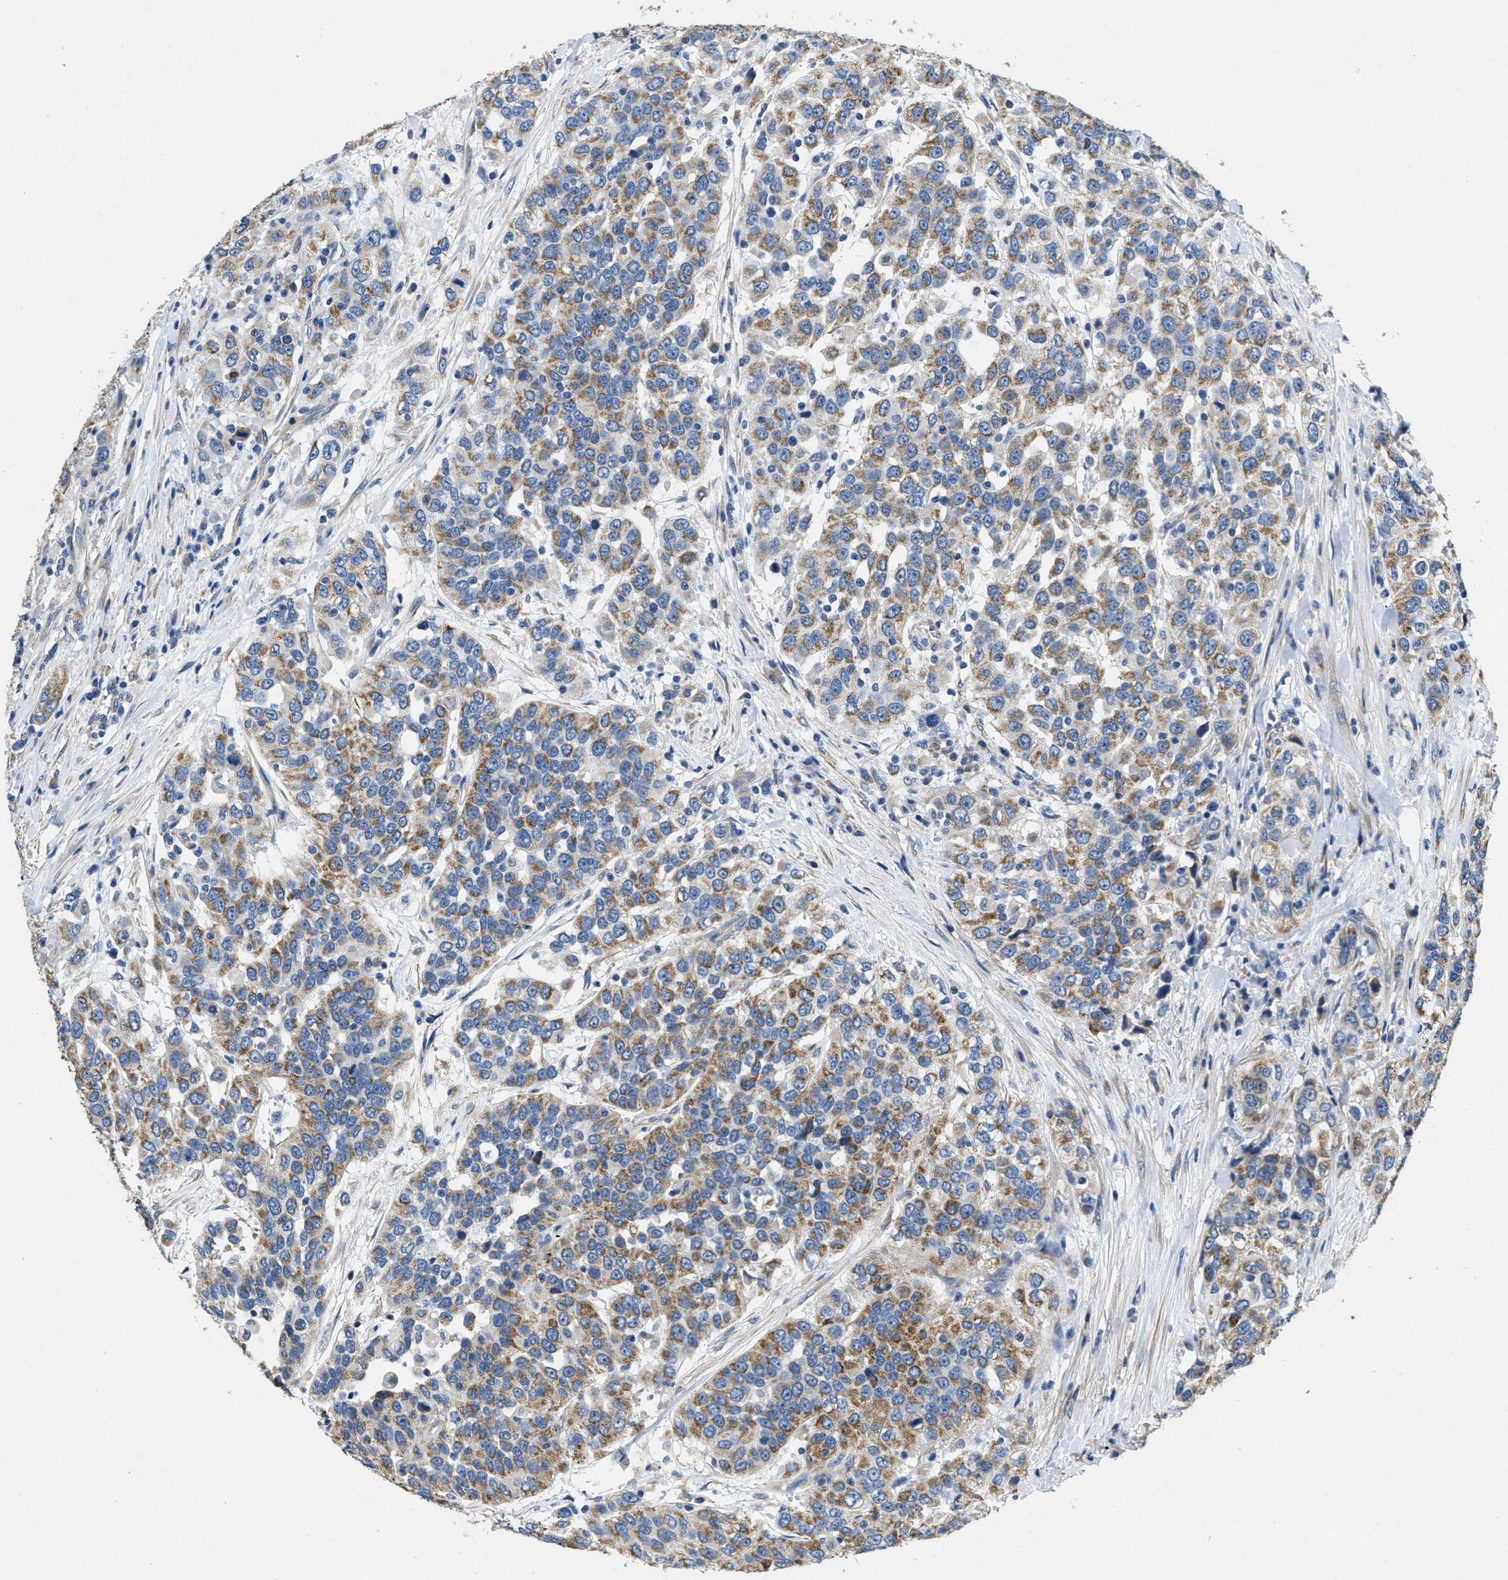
{"staining": {"intensity": "moderate", "quantity": ">75%", "location": "cytoplasmic/membranous"}, "tissue": "urothelial cancer", "cell_type": "Tumor cells", "image_type": "cancer", "snomed": [{"axis": "morphology", "description": "Urothelial carcinoma, High grade"}, {"axis": "topography", "description": "Urinary bladder"}], "caption": "Immunohistochemical staining of urothelial cancer exhibits medium levels of moderate cytoplasmic/membranous protein staining in approximately >75% of tumor cells.", "gene": "TOMM70", "patient": {"sex": "female", "age": 80}}